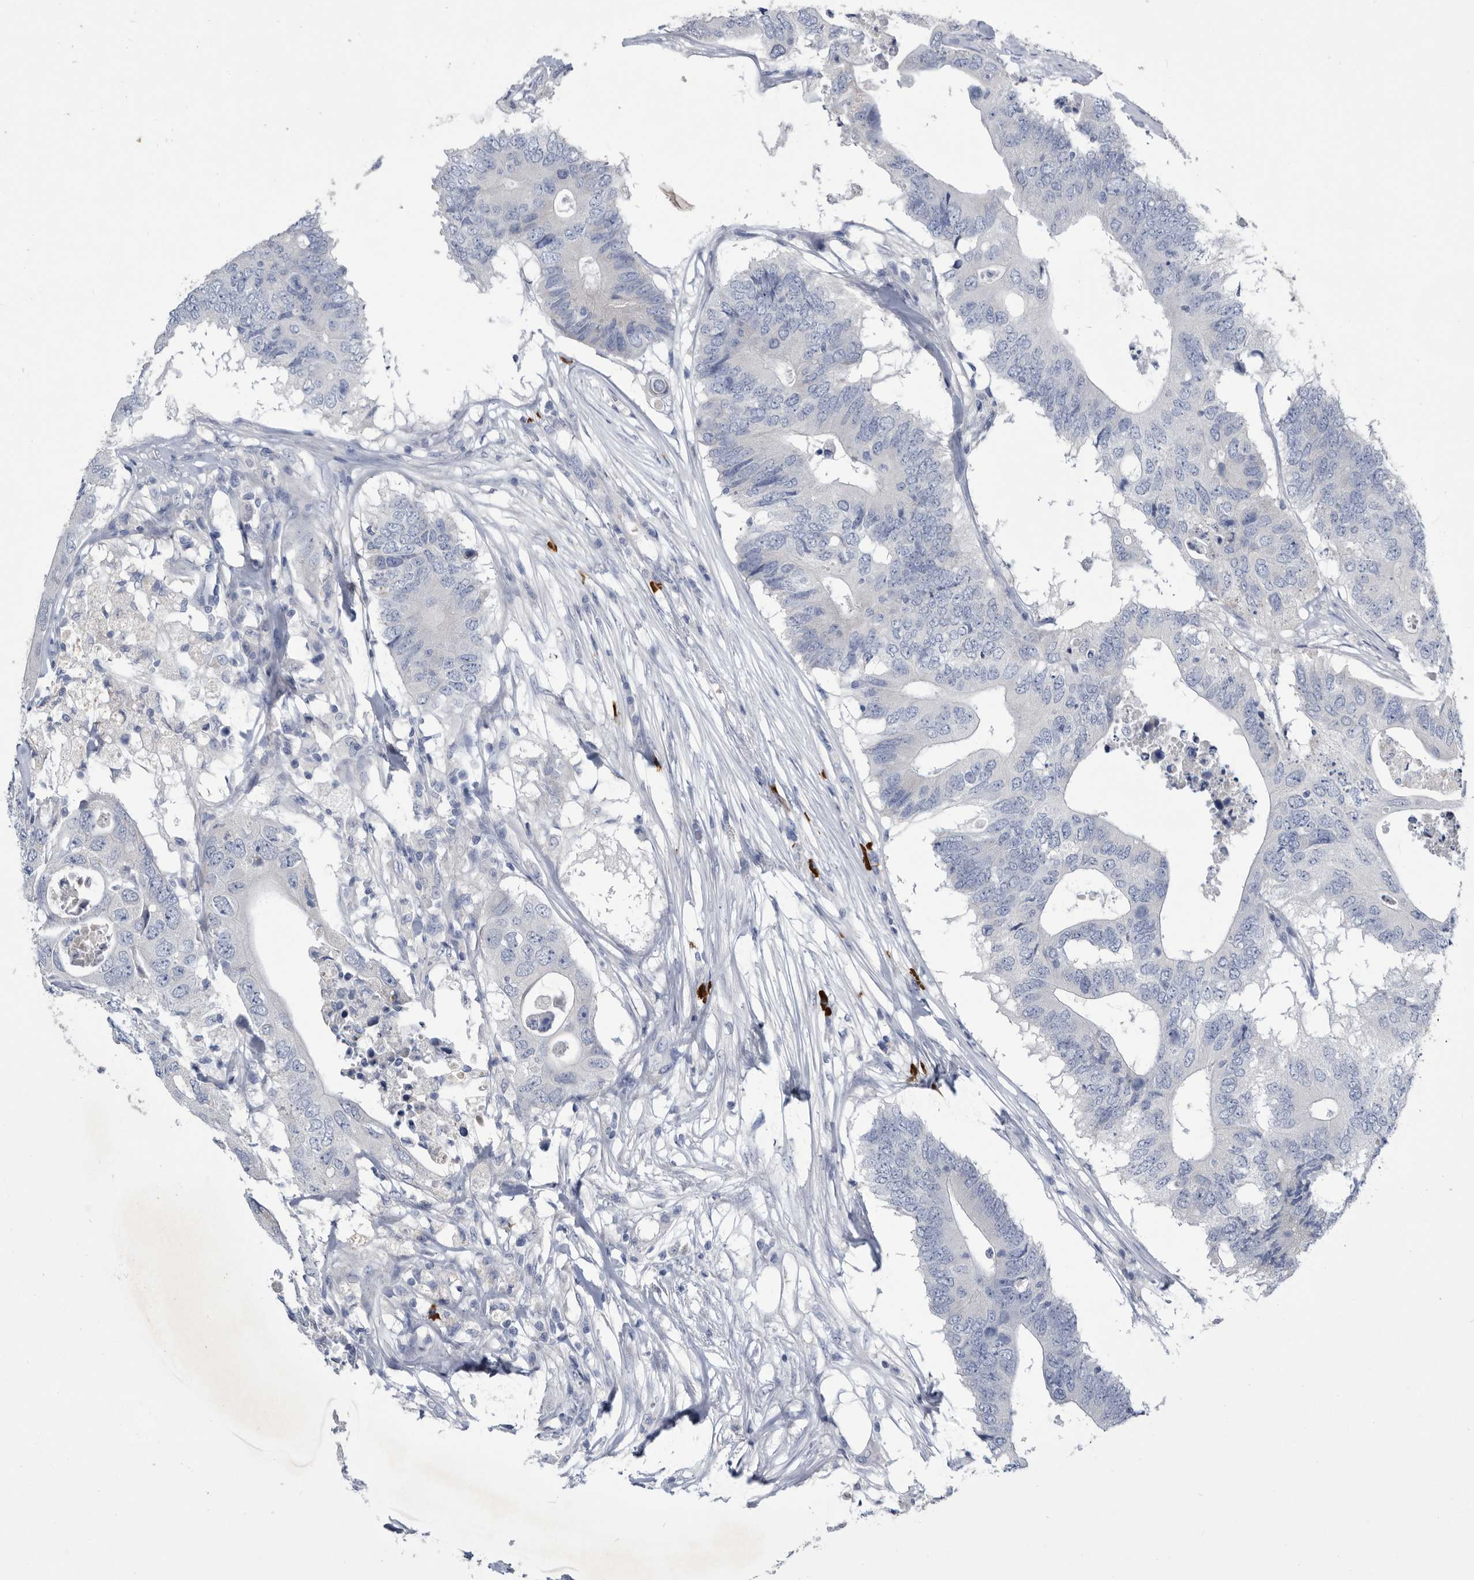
{"staining": {"intensity": "negative", "quantity": "none", "location": "none"}, "tissue": "colorectal cancer", "cell_type": "Tumor cells", "image_type": "cancer", "snomed": [{"axis": "morphology", "description": "Adenocarcinoma, NOS"}, {"axis": "topography", "description": "Colon"}], "caption": "This micrograph is of colorectal cancer stained with immunohistochemistry (IHC) to label a protein in brown with the nuclei are counter-stained blue. There is no expression in tumor cells.", "gene": "BTBD6", "patient": {"sex": "male", "age": 71}}